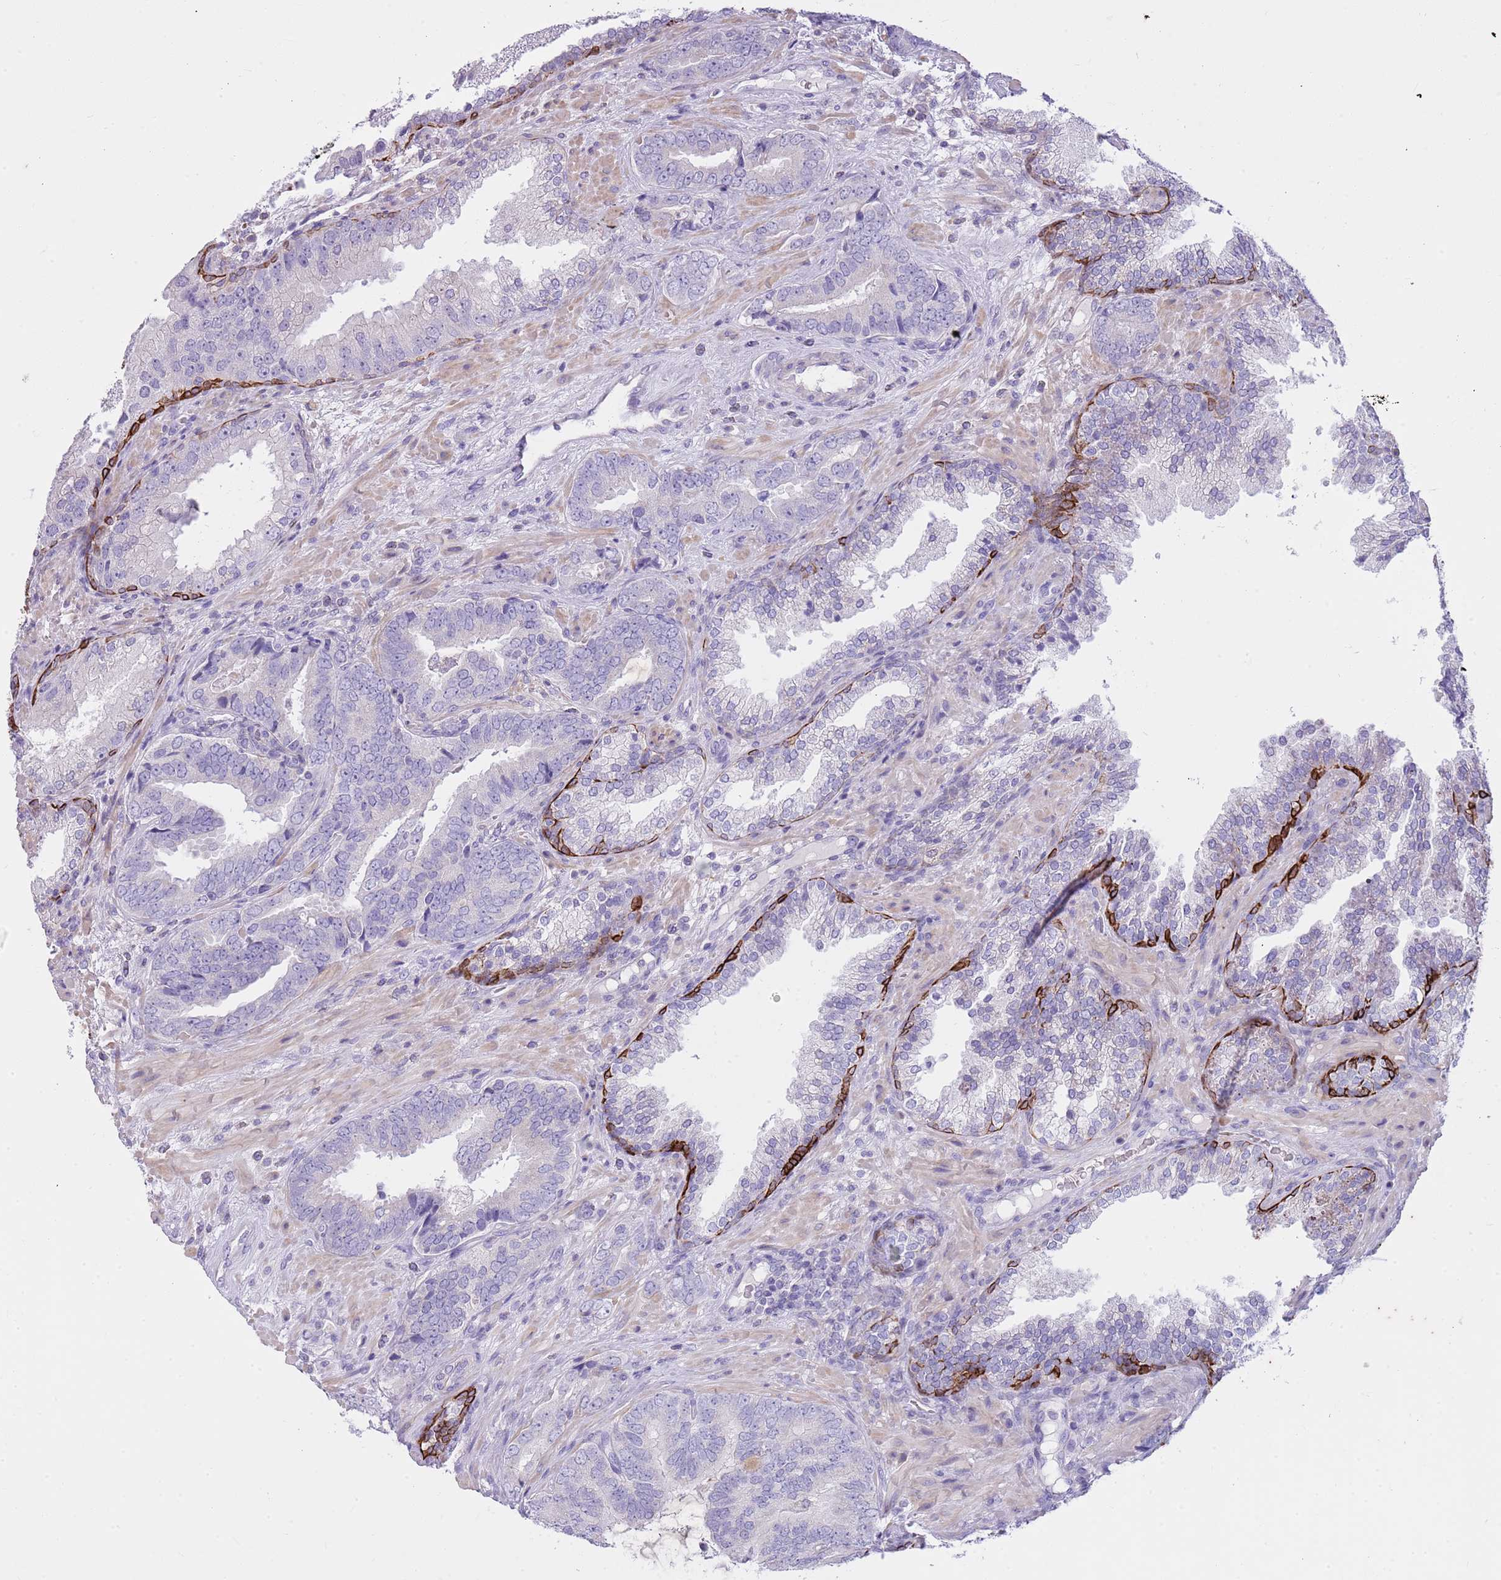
{"staining": {"intensity": "negative", "quantity": "none", "location": "none"}, "tissue": "prostate cancer", "cell_type": "Tumor cells", "image_type": "cancer", "snomed": [{"axis": "morphology", "description": "Adenocarcinoma, High grade"}, {"axis": "topography", "description": "Prostate"}], "caption": "Immunohistochemistry image of neoplastic tissue: human high-grade adenocarcinoma (prostate) stained with DAB (3,3'-diaminobenzidine) exhibits no significant protein expression in tumor cells.", "gene": "CNPPD1", "patient": {"sex": "male", "age": 71}}